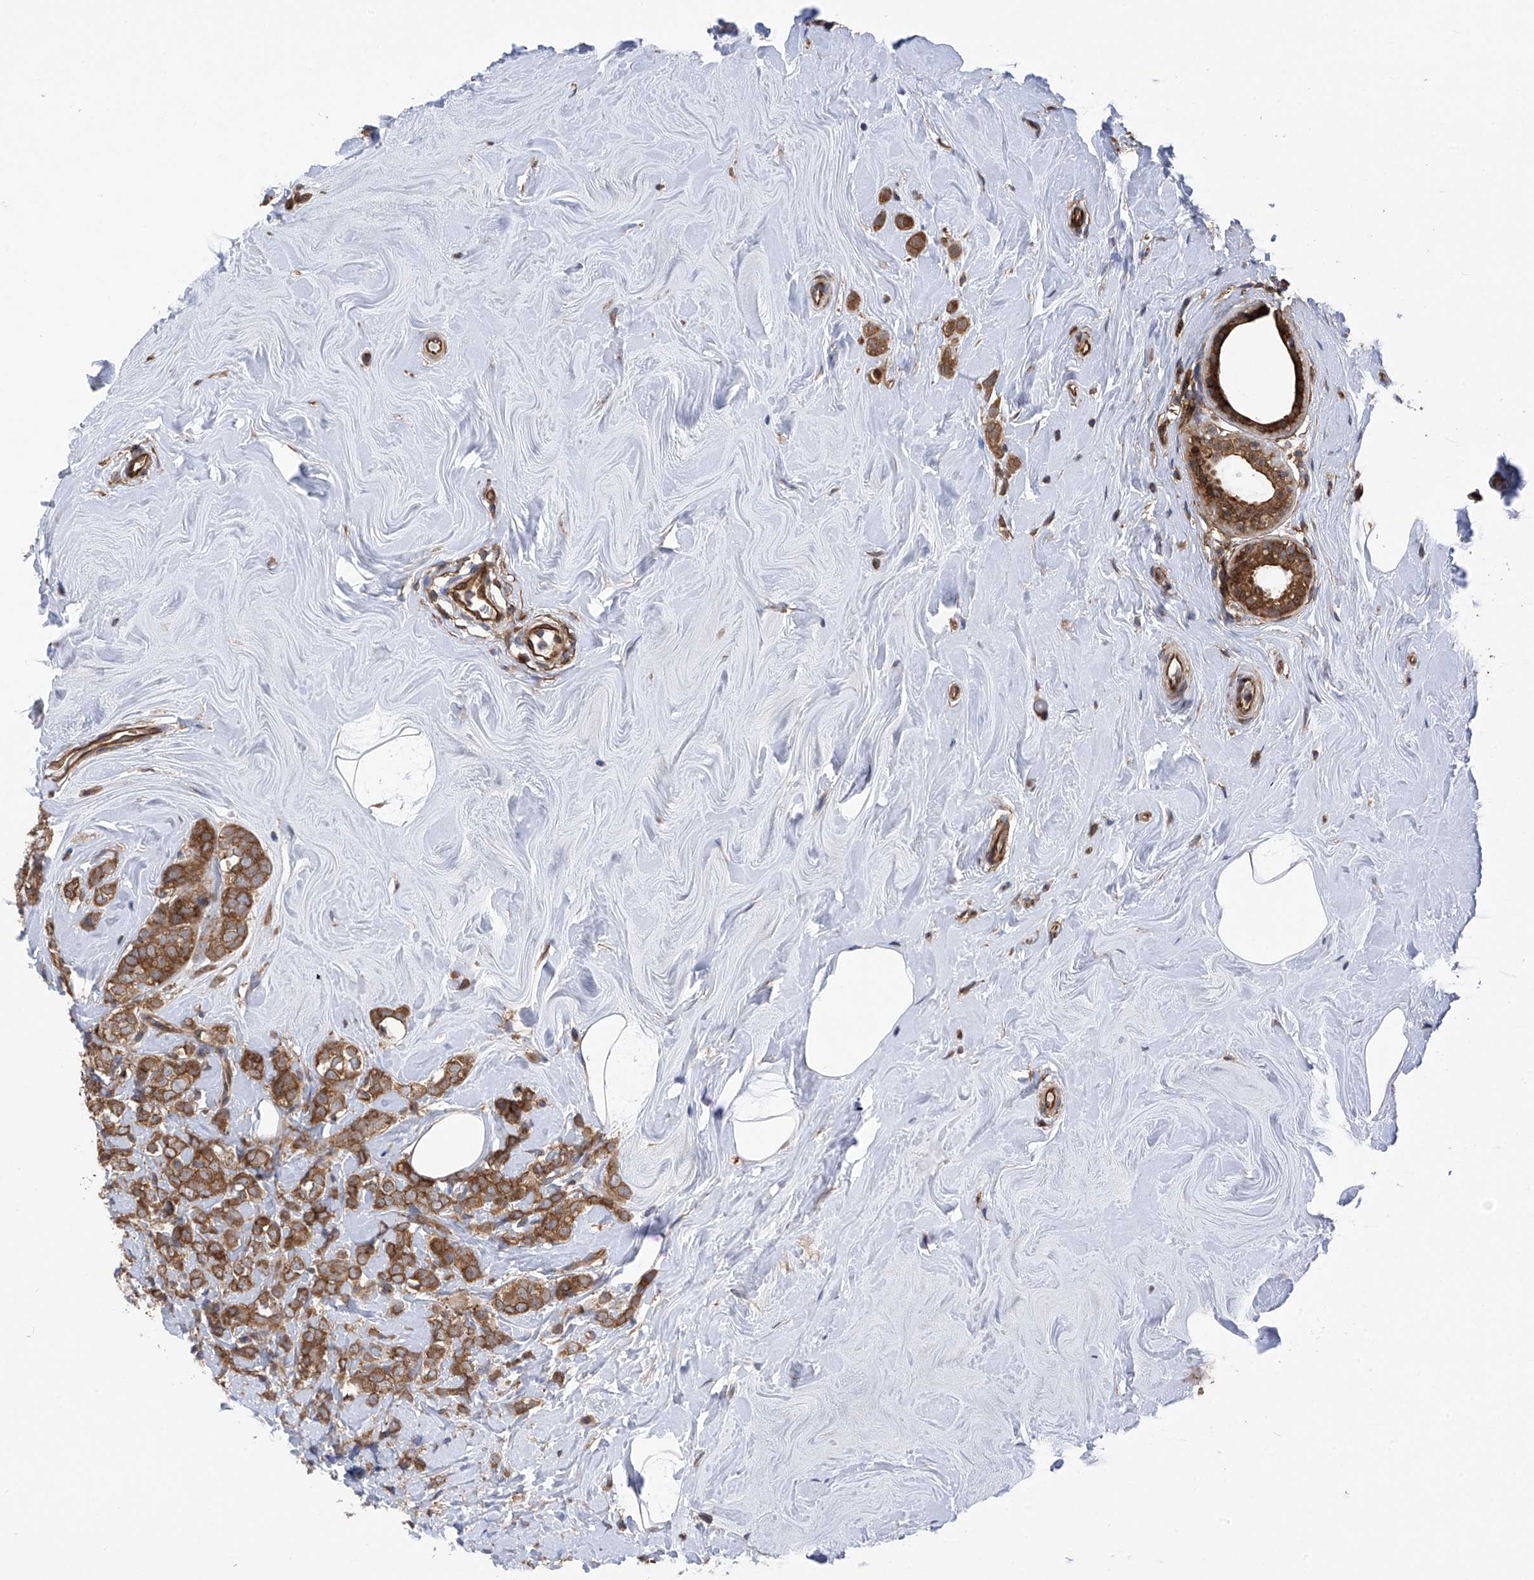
{"staining": {"intensity": "moderate", "quantity": ">75%", "location": "cytoplasmic/membranous"}, "tissue": "breast cancer", "cell_type": "Tumor cells", "image_type": "cancer", "snomed": [{"axis": "morphology", "description": "Lobular carcinoma"}, {"axis": "topography", "description": "Breast"}], "caption": "DAB immunohistochemical staining of breast cancer exhibits moderate cytoplasmic/membranous protein positivity in approximately >75% of tumor cells.", "gene": "CHPF", "patient": {"sex": "female", "age": 47}}